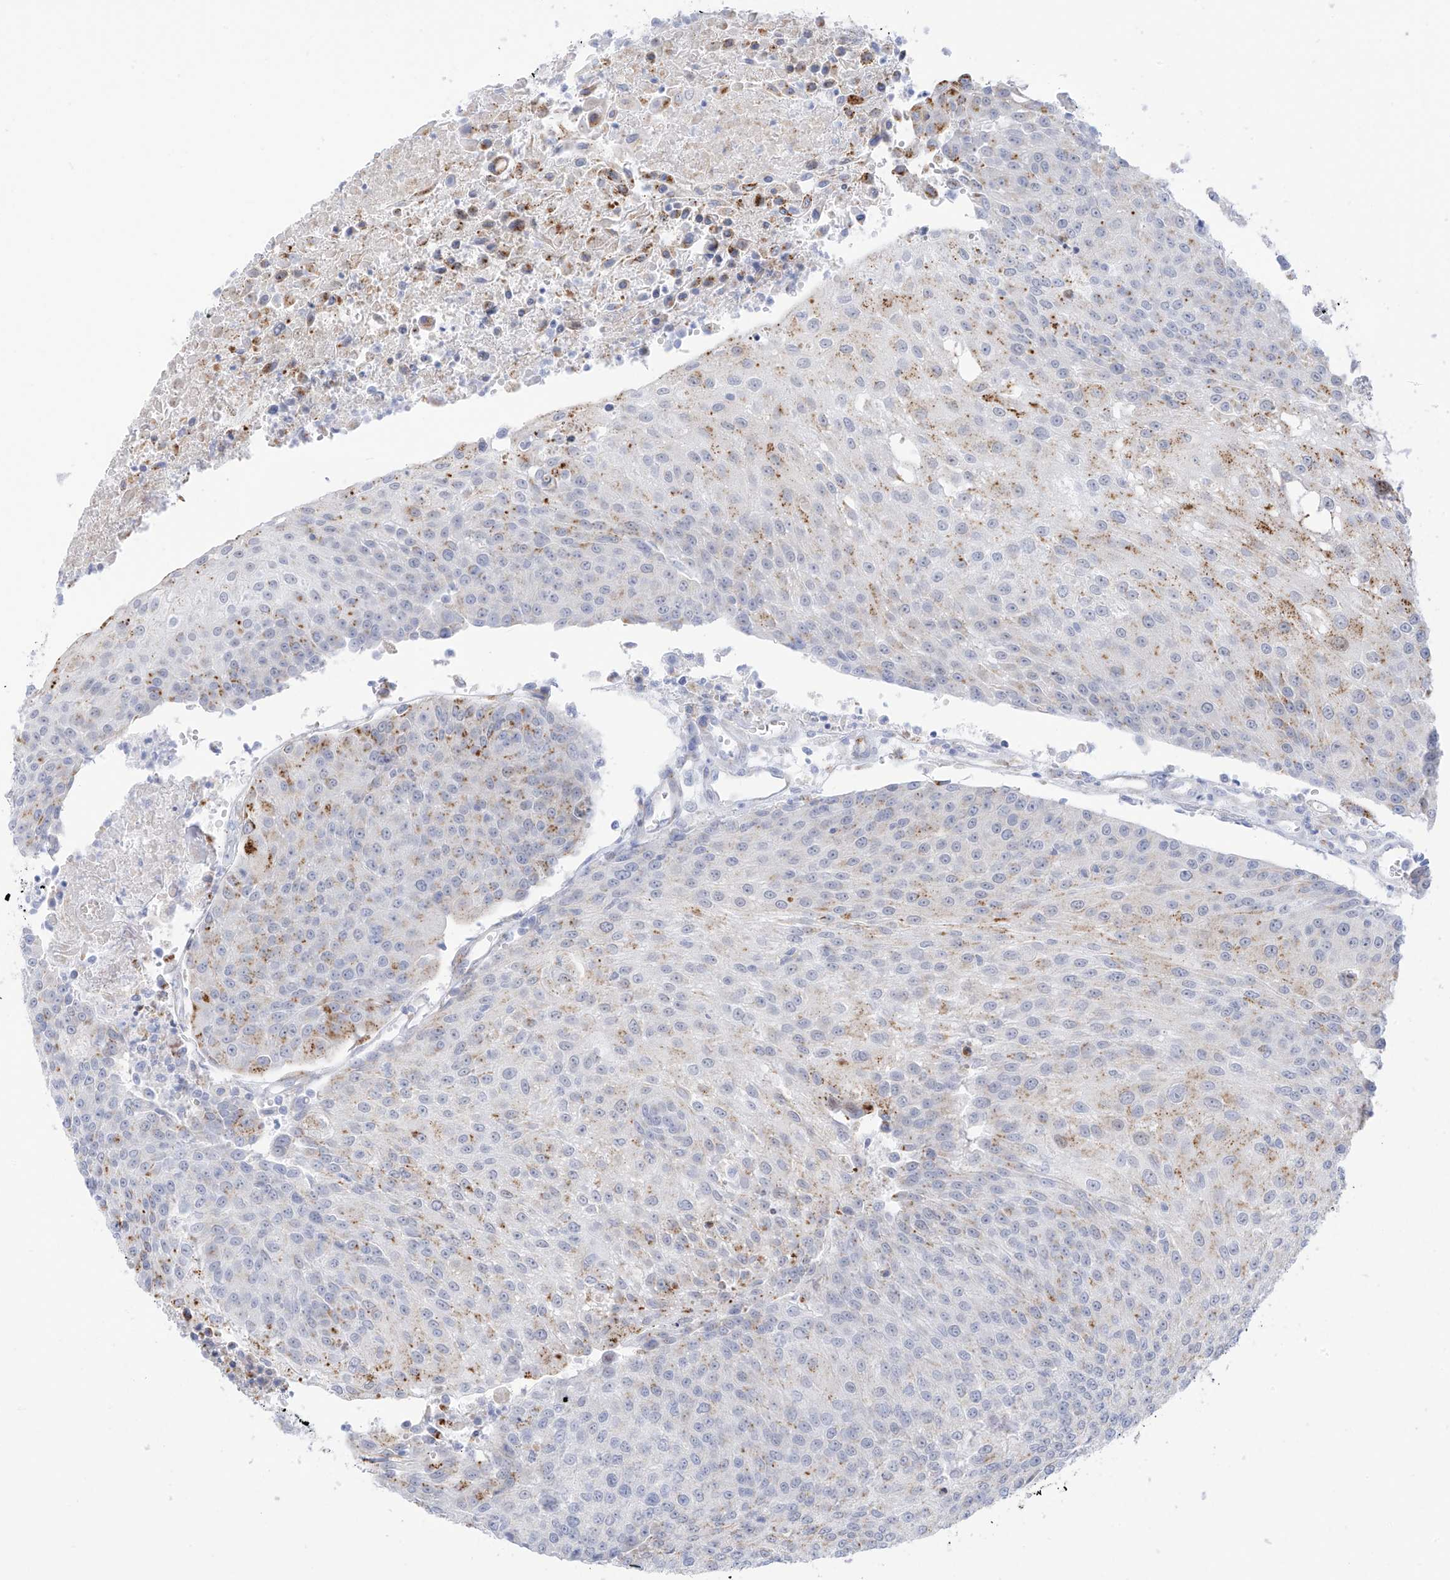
{"staining": {"intensity": "moderate", "quantity": "<25%", "location": "cytoplasmic/membranous"}, "tissue": "urothelial cancer", "cell_type": "Tumor cells", "image_type": "cancer", "snomed": [{"axis": "morphology", "description": "Urothelial carcinoma, High grade"}, {"axis": "topography", "description": "Urinary bladder"}], "caption": "IHC staining of high-grade urothelial carcinoma, which reveals low levels of moderate cytoplasmic/membranous staining in approximately <25% of tumor cells indicating moderate cytoplasmic/membranous protein staining. The staining was performed using DAB (brown) for protein detection and nuclei were counterstained in hematoxylin (blue).", "gene": "PSPH", "patient": {"sex": "female", "age": 85}}